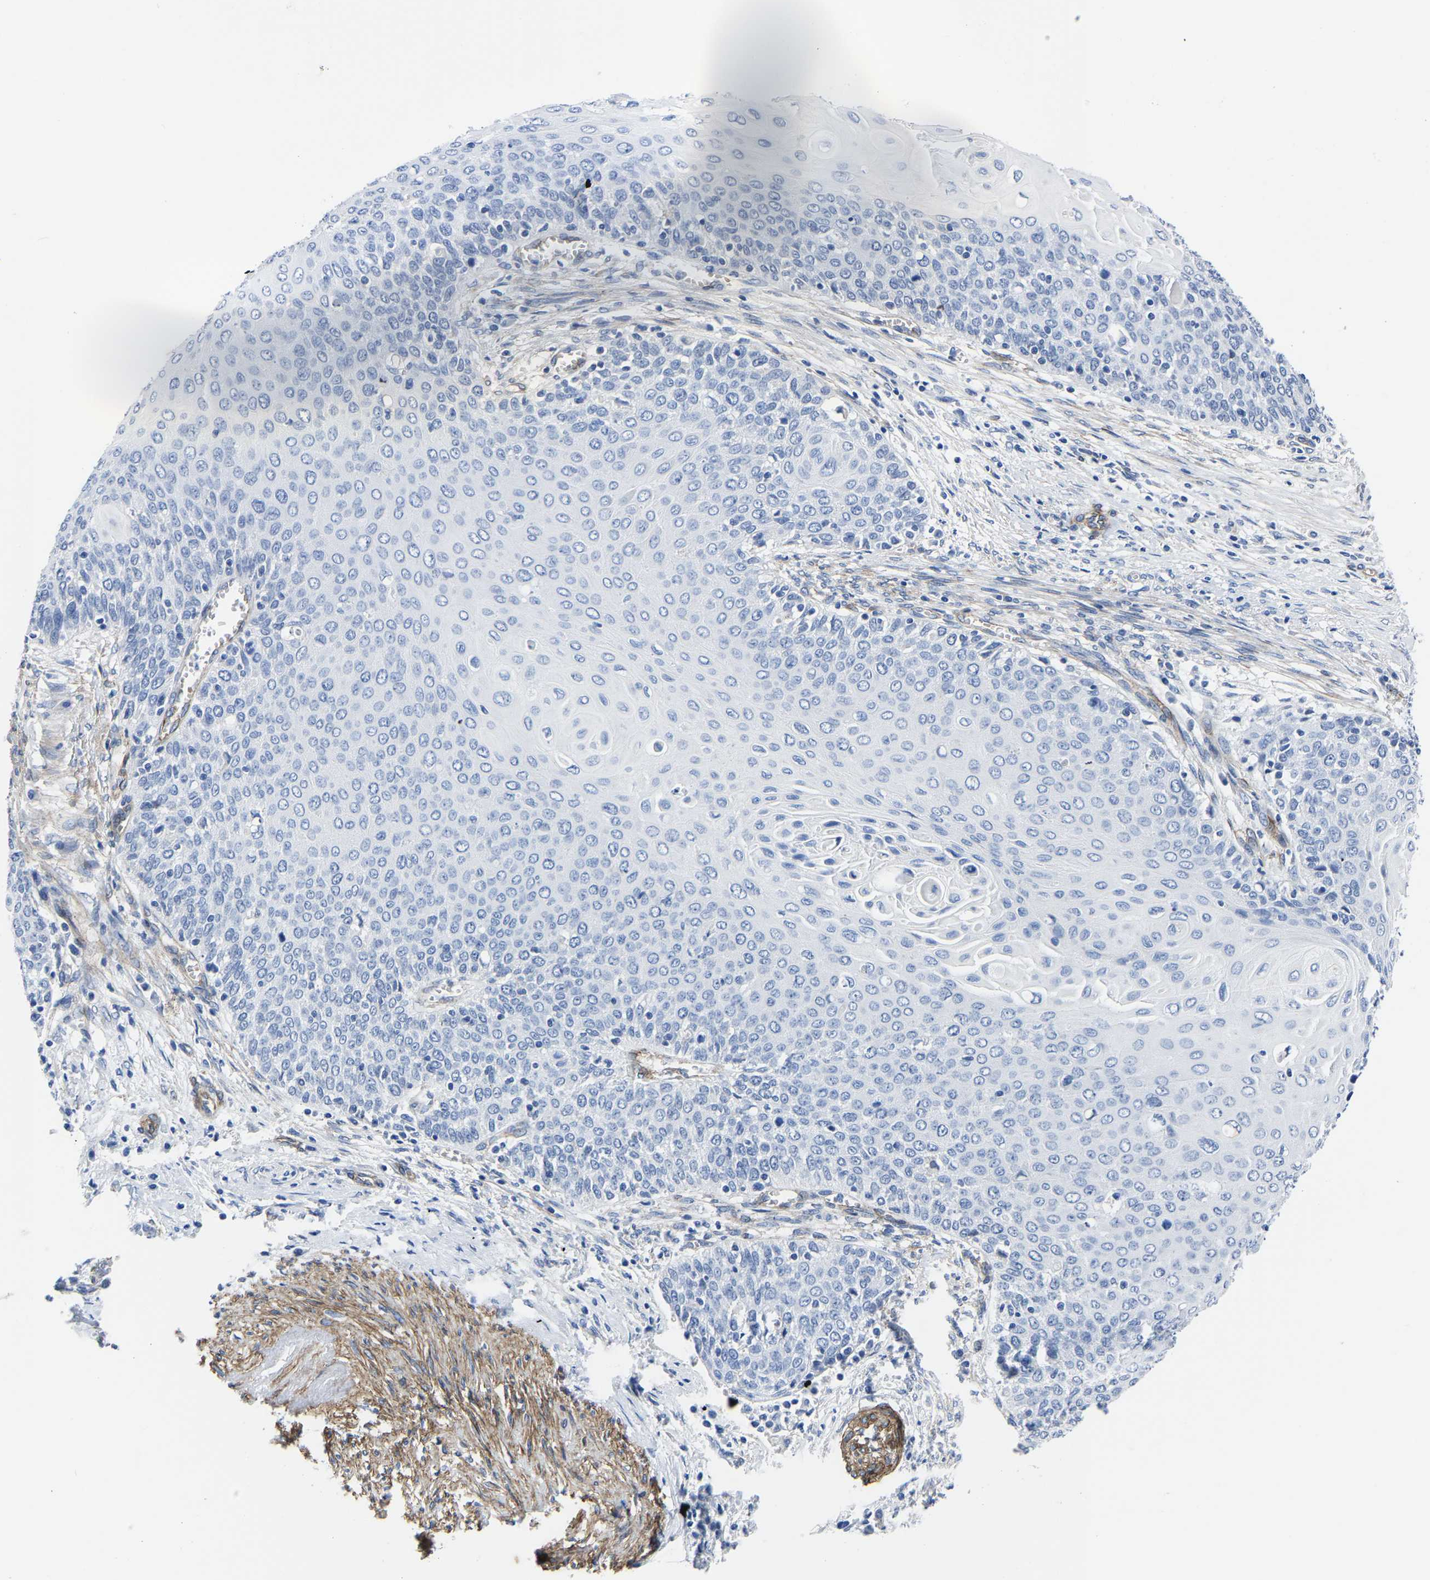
{"staining": {"intensity": "negative", "quantity": "none", "location": "none"}, "tissue": "cervical cancer", "cell_type": "Tumor cells", "image_type": "cancer", "snomed": [{"axis": "morphology", "description": "Squamous cell carcinoma, NOS"}, {"axis": "topography", "description": "Cervix"}], "caption": "This is a photomicrograph of immunohistochemistry staining of cervical squamous cell carcinoma, which shows no expression in tumor cells.", "gene": "SLC45A3", "patient": {"sex": "female", "age": 39}}